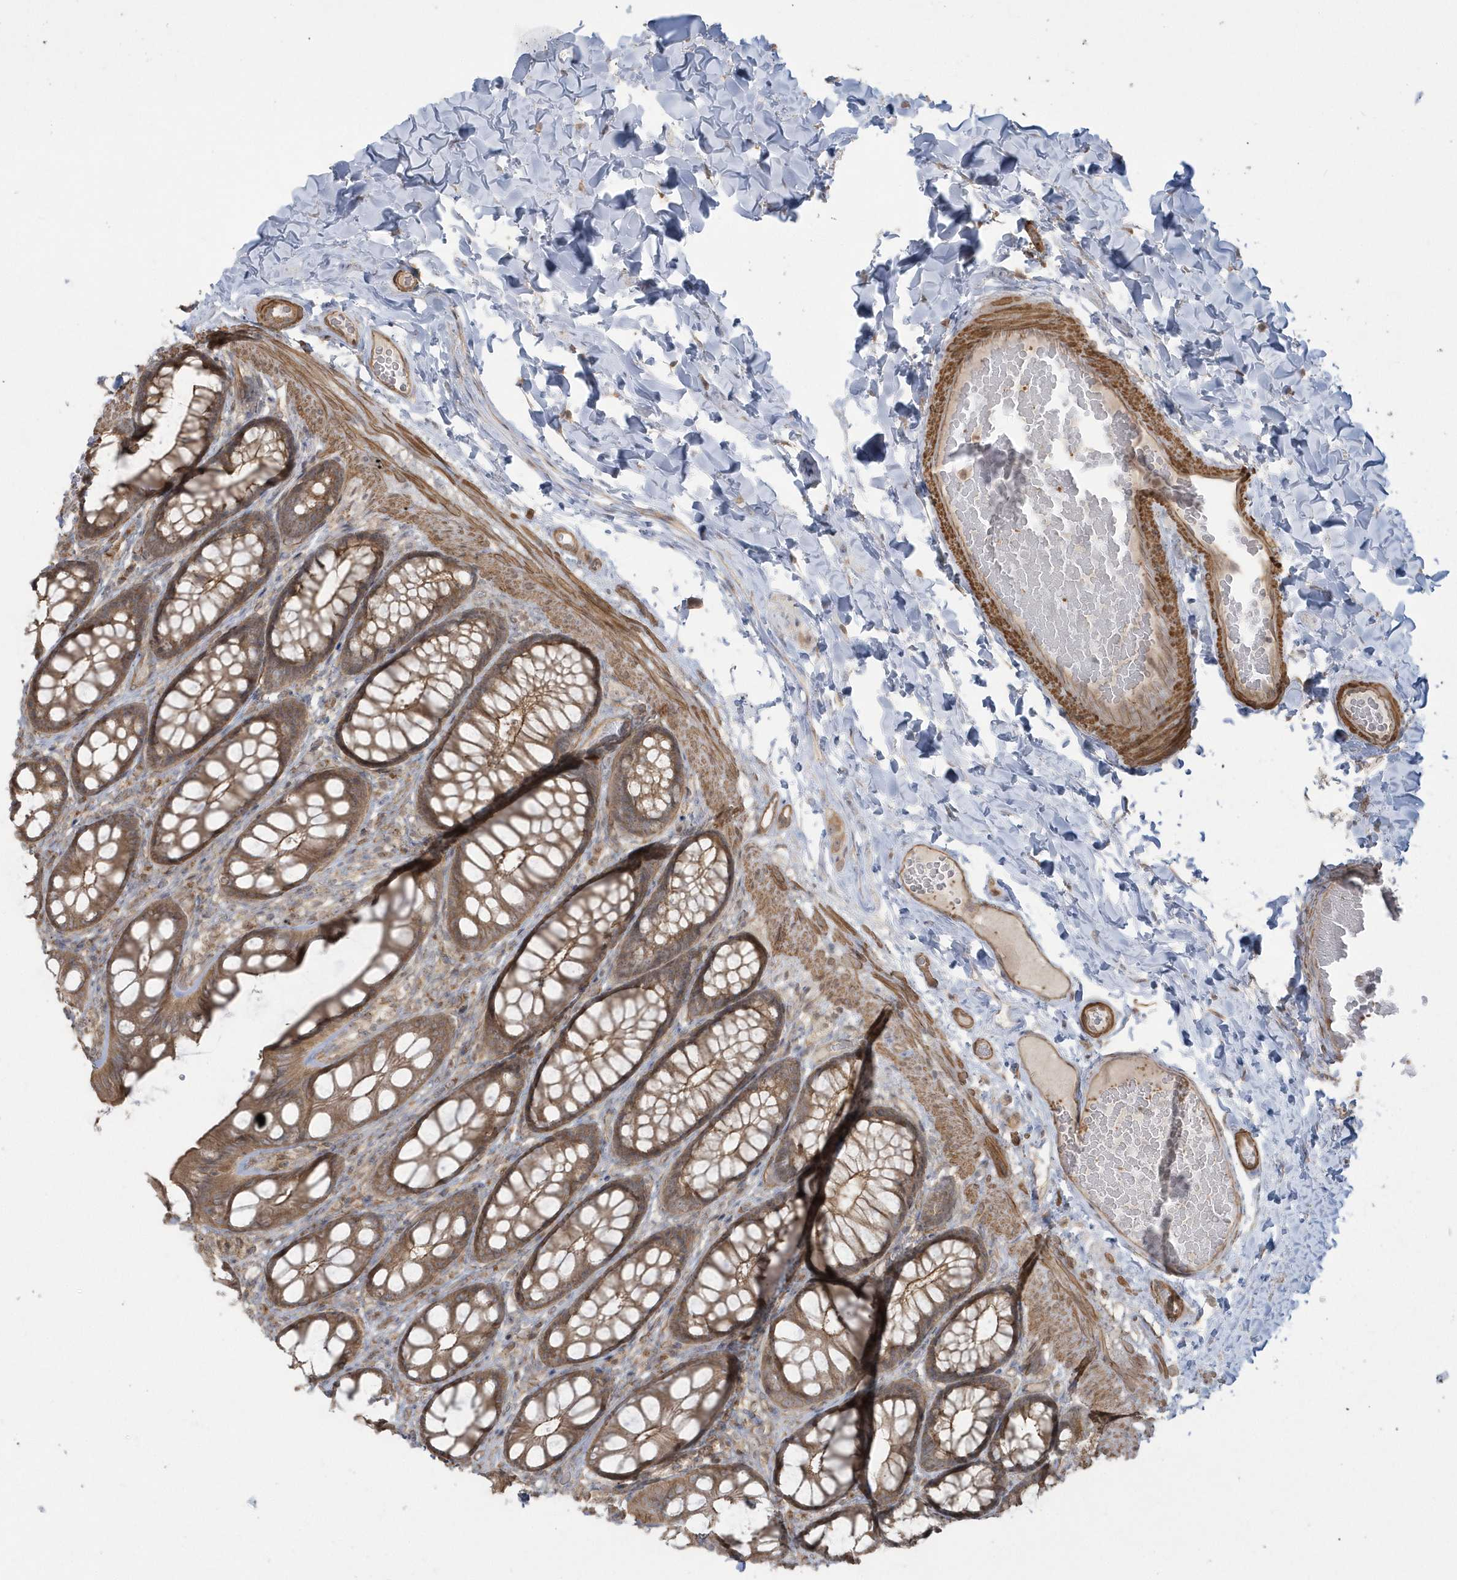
{"staining": {"intensity": "moderate", "quantity": ">75%", "location": "cytoplasmic/membranous"}, "tissue": "colon", "cell_type": "Endothelial cells", "image_type": "normal", "snomed": [{"axis": "morphology", "description": "Normal tissue, NOS"}, {"axis": "topography", "description": "Colon"}], "caption": "Protein staining demonstrates moderate cytoplasmic/membranous expression in approximately >75% of endothelial cells in unremarkable colon.", "gene": "ARMC8", "patient": {"sex": "male", "age": 47}}